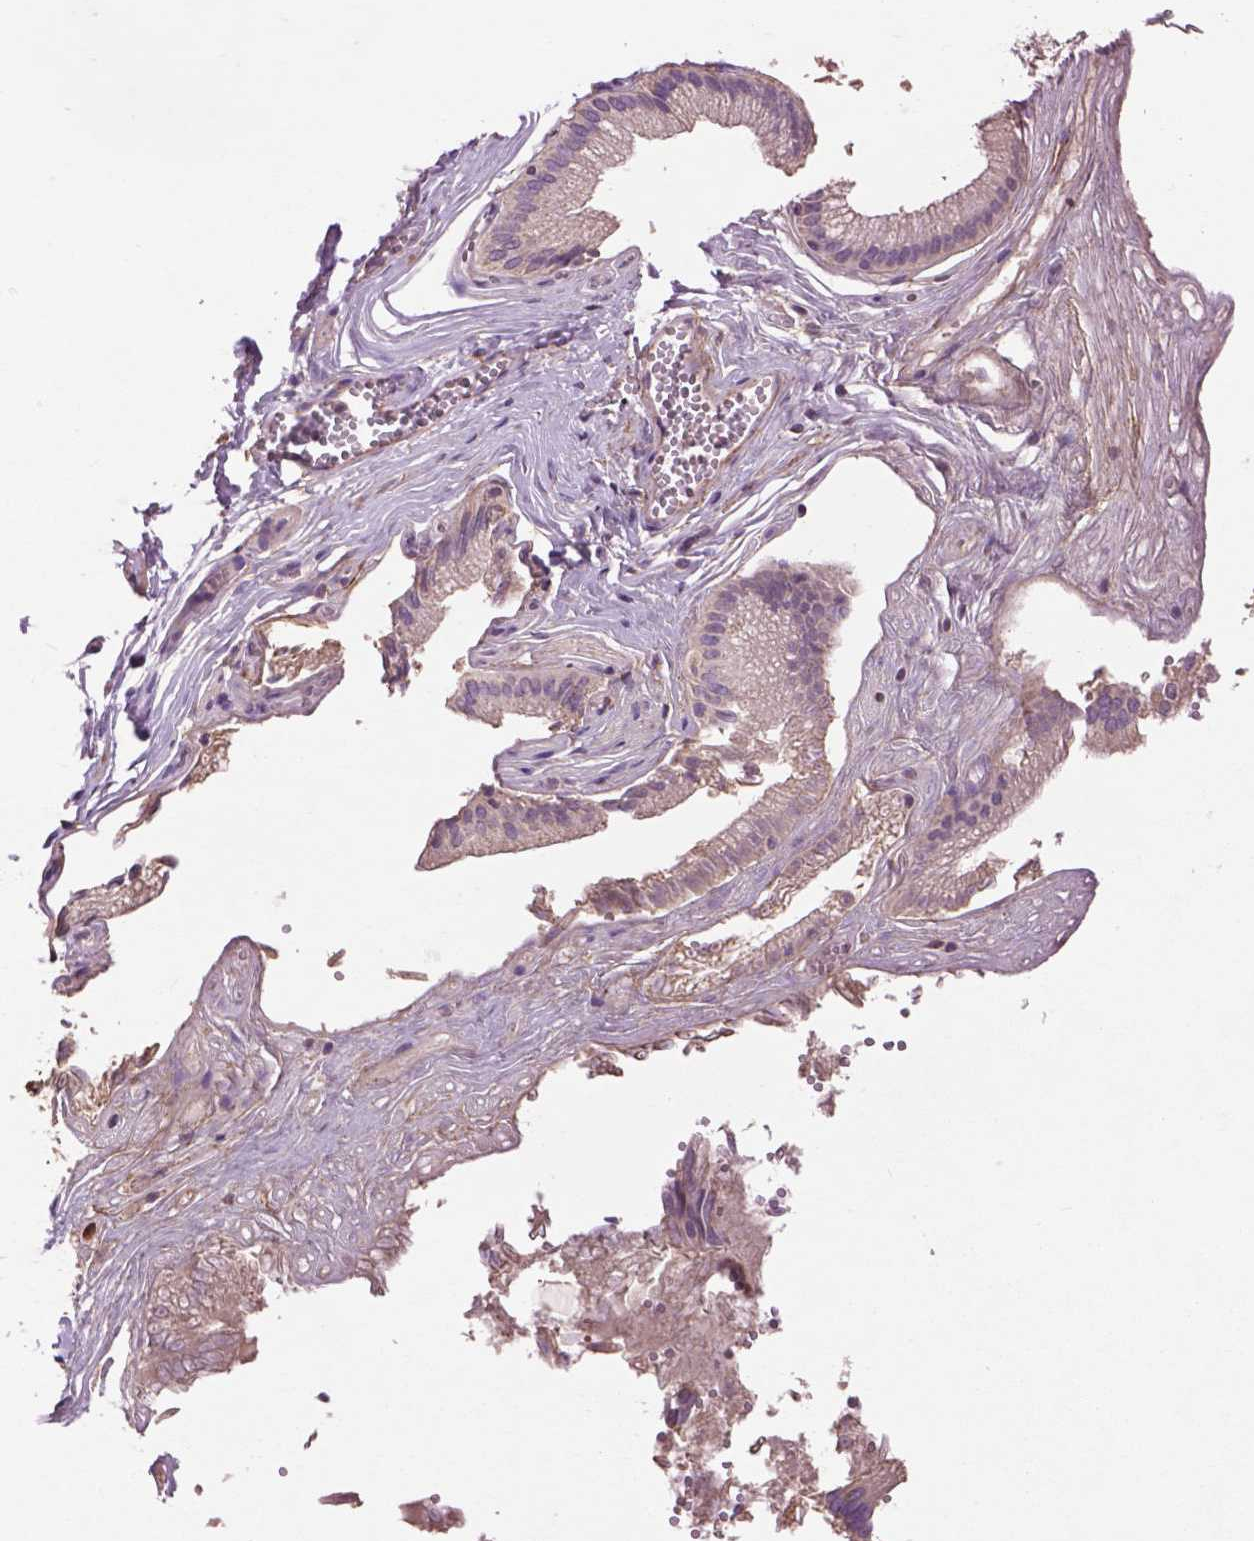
{"staining": {"intensity": "negative", "quantity": "none", "location": "none"}, "tissue": "gallbladder", "cell_type": "Glandular cells", "image_type": "normal", "snomed": [{"axis": "morphology", "description": "Normal tissue, NOS"}, {"axis": "topography", "description": "Gallbladder"}, {"axis": "topography", "description": "Peripheral nerve tissue"}], "caption": "Immunohistochemical staining of benign gallbladder reveals no significant staining in glandular cells.", "gene": "LRRC3C", "patient": {"sex": "male", "age": 17}}